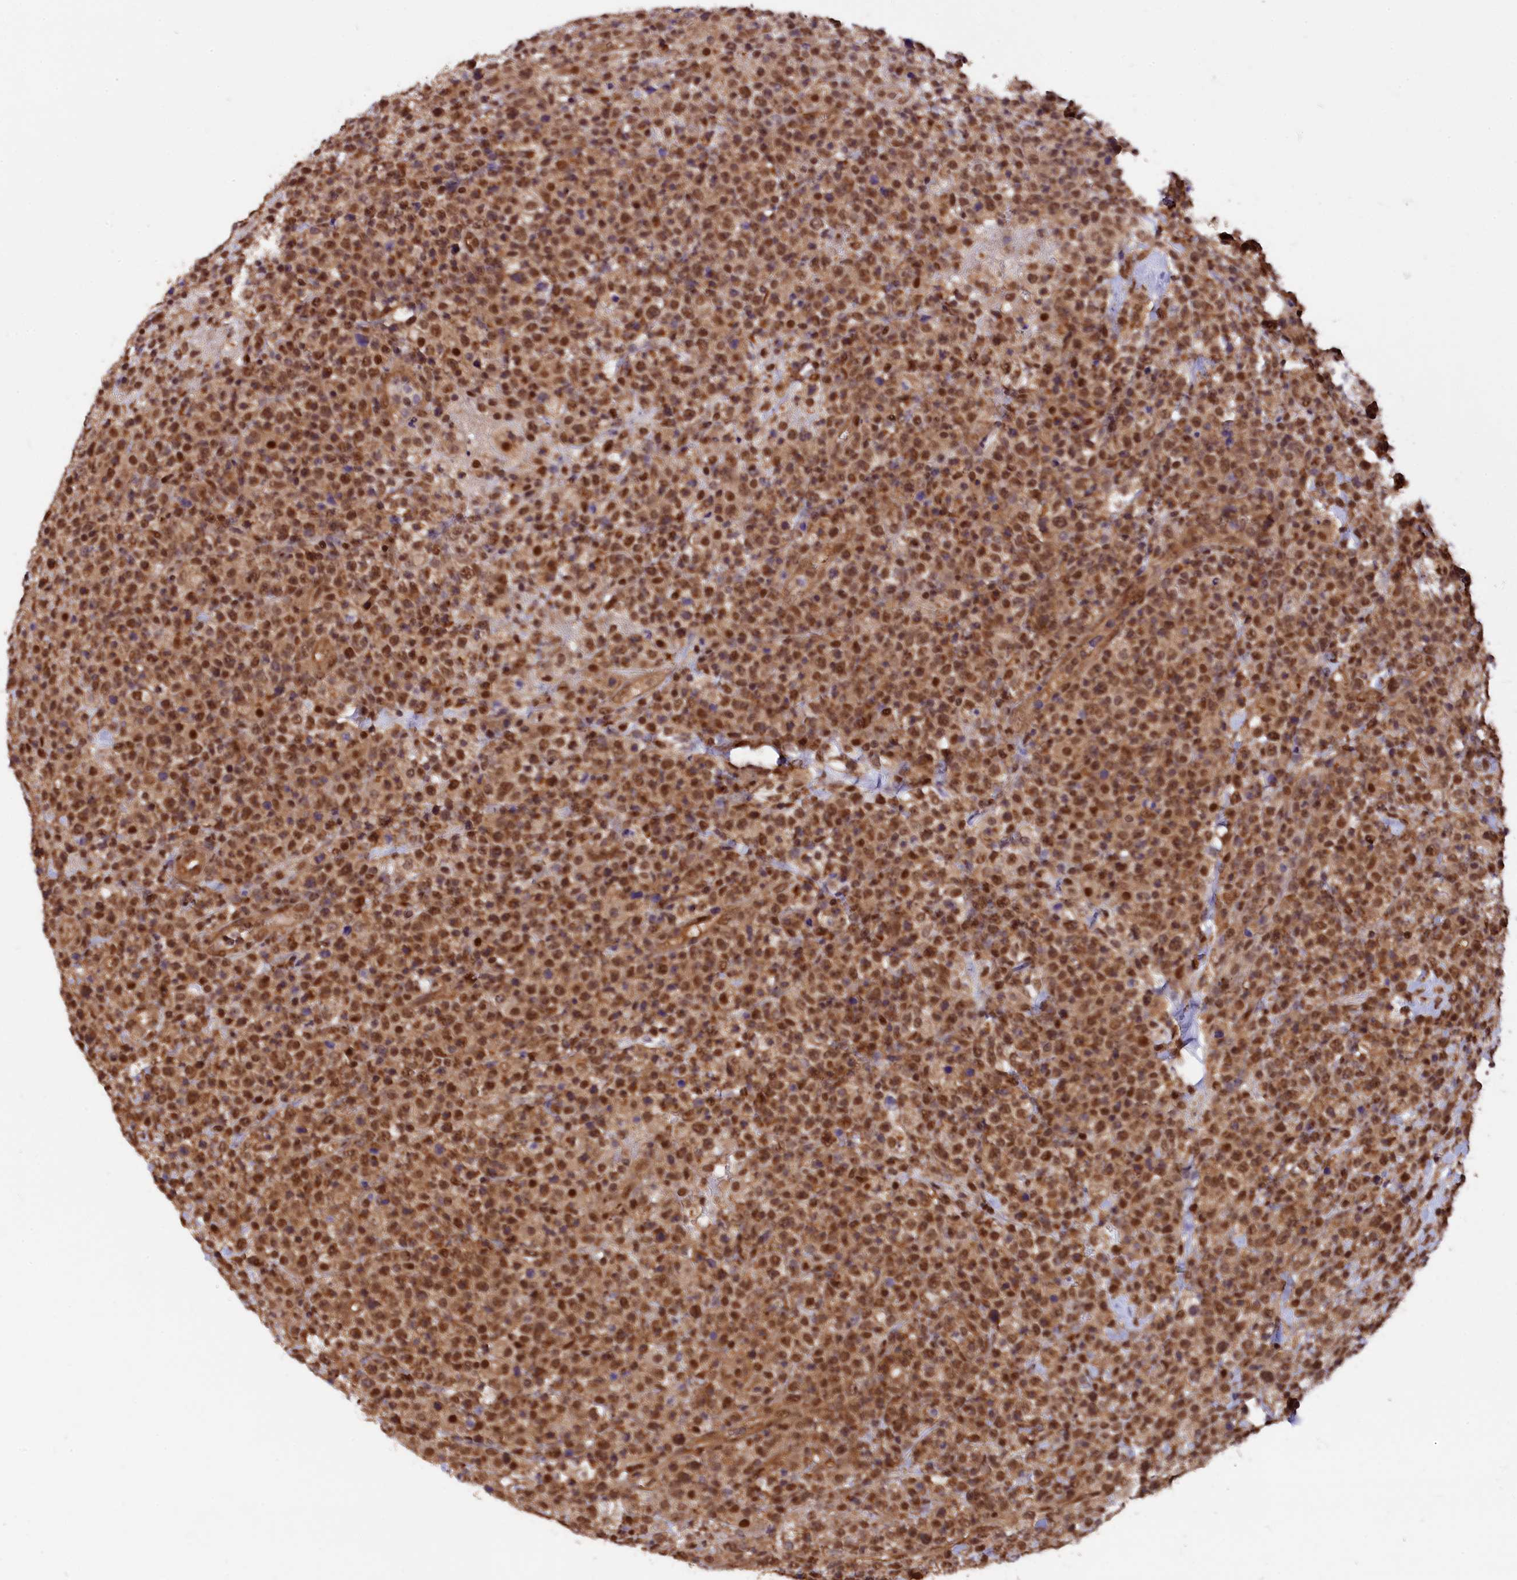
{"staining": {"intensity": "moderate", "quantity": ">75%", "location": "nuclear"}, "tissue": "lymphoma", "cell_type": "Tumor cells", "image_type": "cancer", "snomed": [{"axis": "morphology", "description": "Malignant lymphoma, non-Hodgkin's type, High grade"}, {"axis": "topography", "description": "Colon"}], "caption": "Immunohistochemical staining of human high-grade malignant lymphoma, non-Hodgkin's type demonstrates medium levels of moderate nuclear staining in about >75% of tumor cells. Using DAB (3,3'-diaminobenzidine) (brown) and hematoxylin (blue) stains, captured at high magnification using brightfield microscopy.", "gene": "ADRM1", "patient": {"sex": "female", "age": 53}}